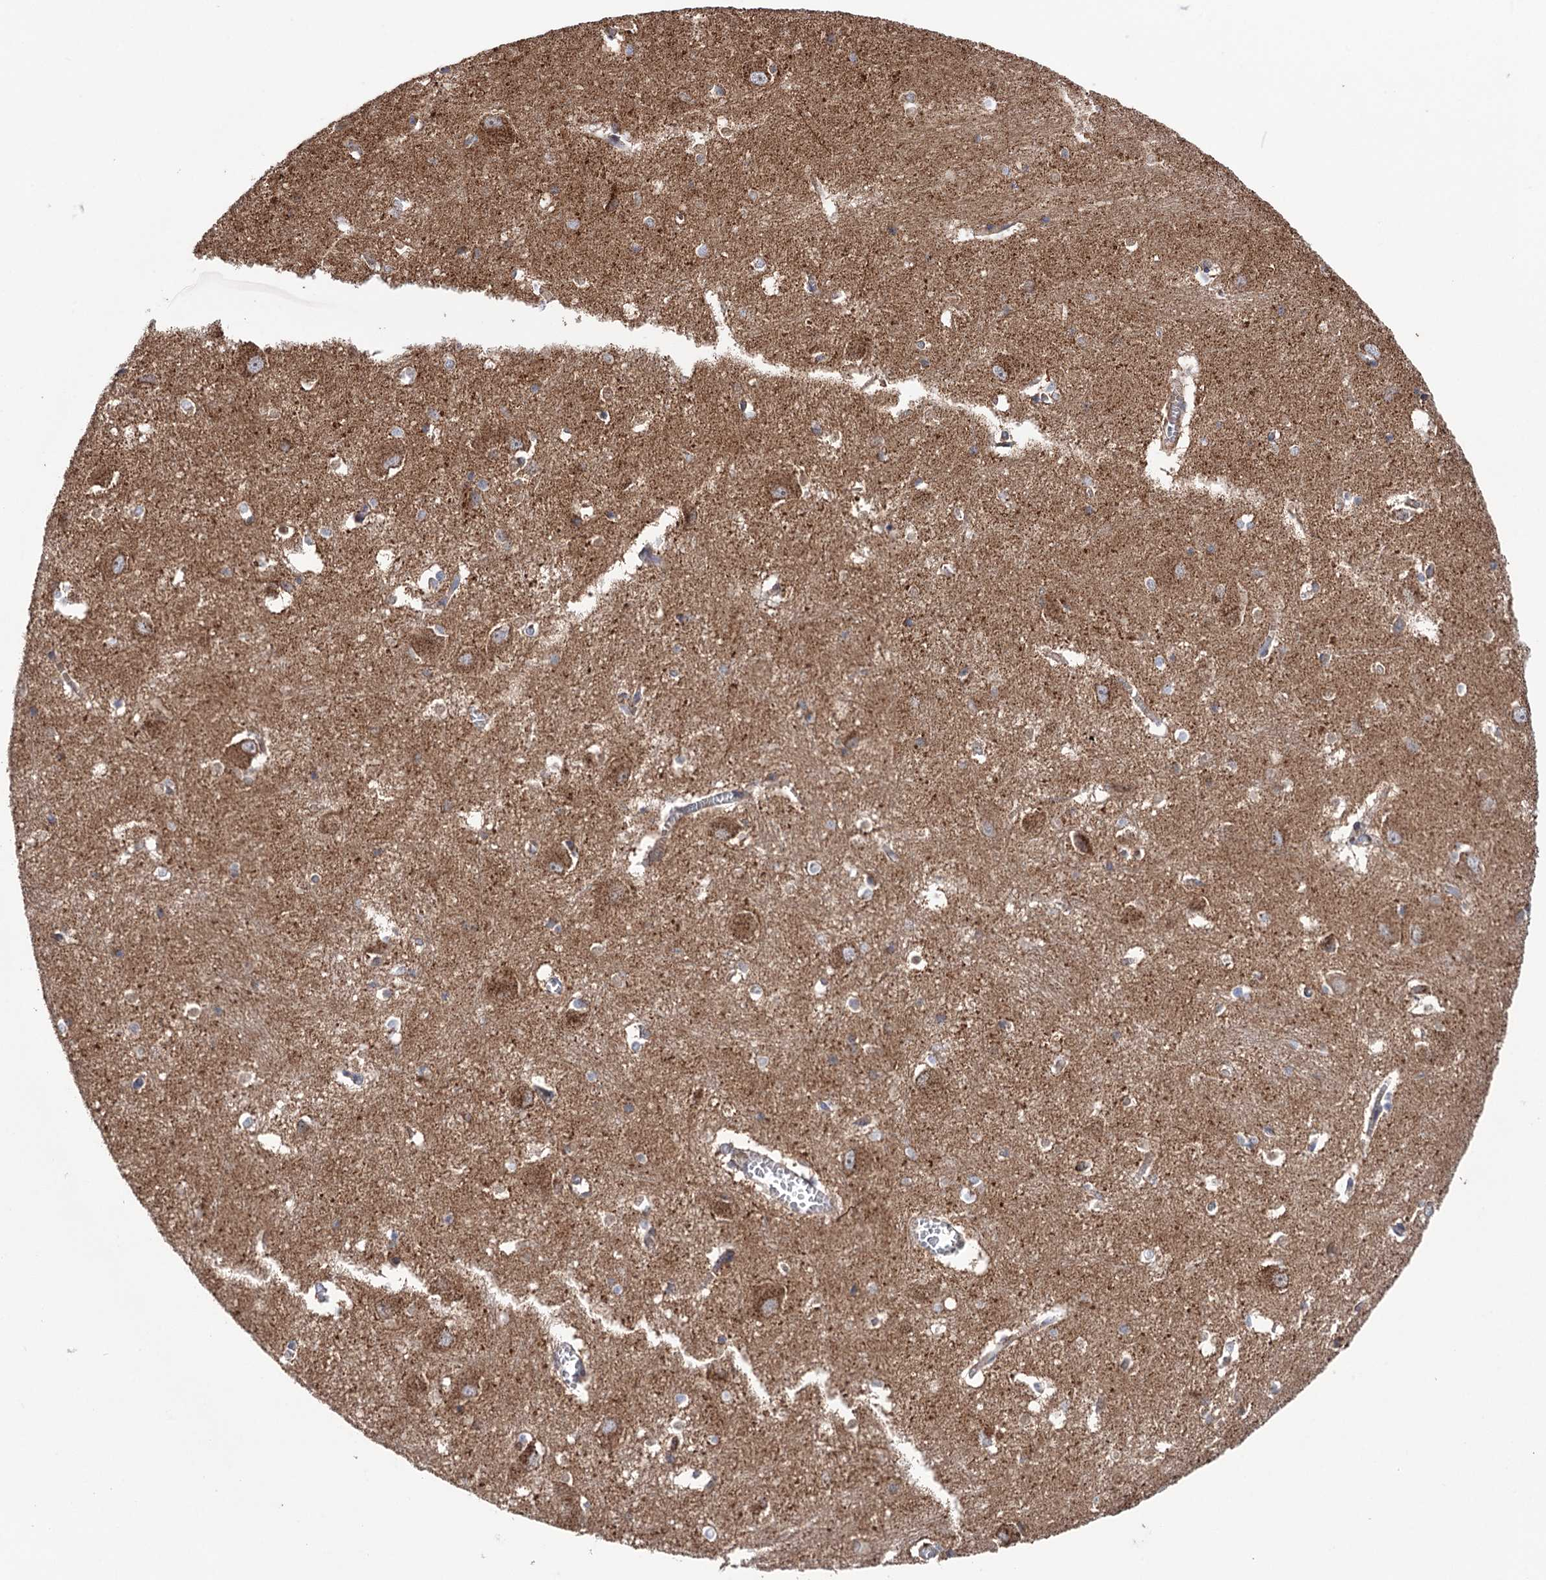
{"staining": {"intensity": "weak", "quantity": "25%-75%", "location": "cytoplasmic/membranous"}, "tissue": "caudate", "cell_type": "Glial cells", "image_type": "normal", "snomed": [{"axis": "morphology", "description": "Normal tissue, NOS"}, {"axis": "topography", "description": "Lateral ventricle wall"}], "caption": "Unremarkable caudate reveals weak cytoplasmic/membranous staining in about 25%-75% of glial cells, visualized by immunohistochemistry. The protein of interest is shown in brown color, while the nuclei are stained blue.", "gene": "SUCLA2", "patient": {"sex": "male", "age": 37}}